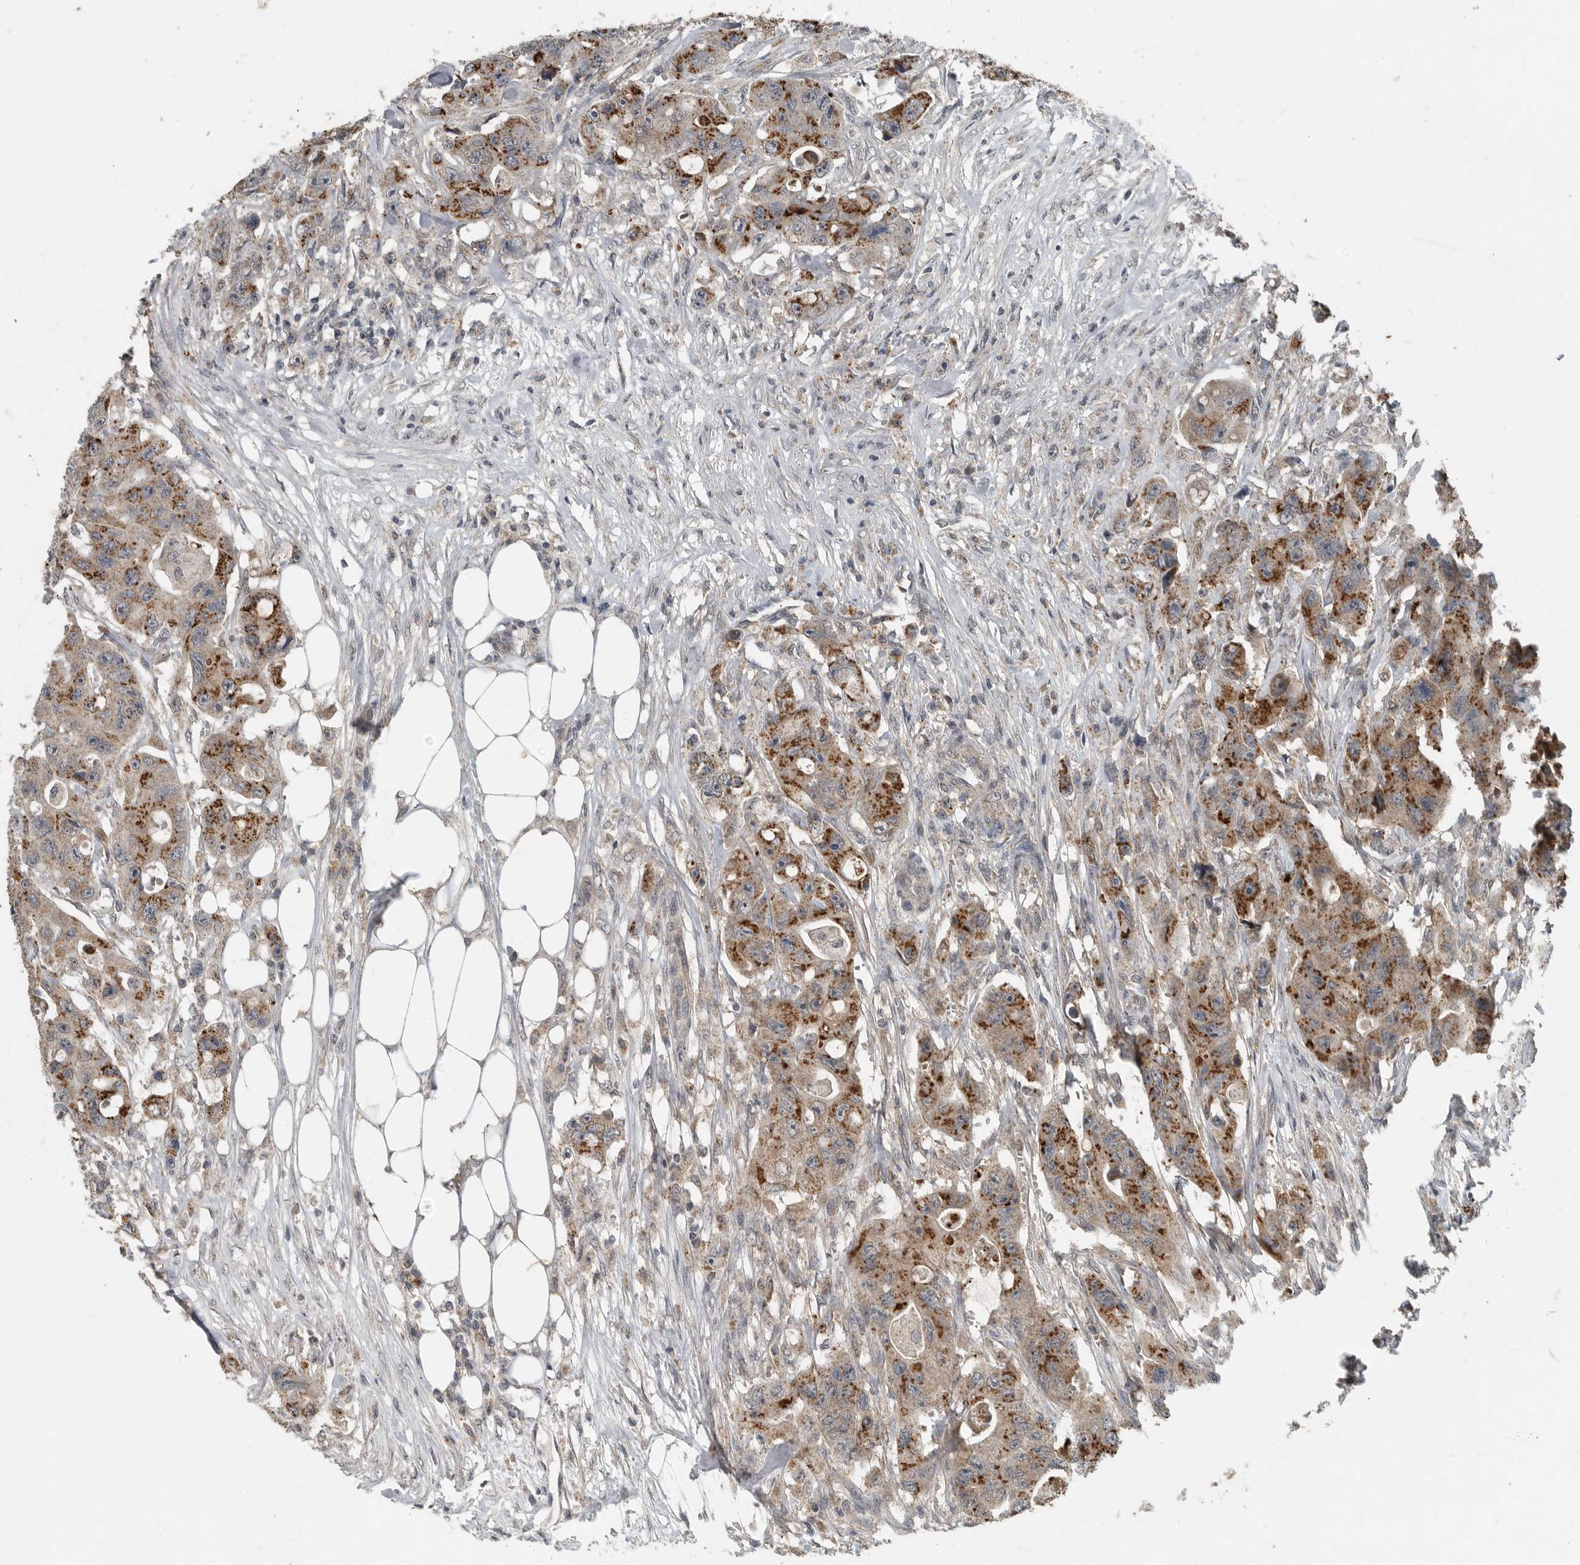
{"staining": {"intensity": "strong", "quantity": "25%-75%", "location": "cytoplasmic/membranous"}, "tissue": "colorectal cancer", "cell_type": "Tumor cells", "image_type": "cancer", "snomed": [{"axis": "morphology", "description": "Adenocarcinoma, NOS"}, {"axis": "topography", "description": "Colon"}], "caption": "Adenocarcinoma (colorectal) stained for a protein demonstrates strong cytoplasmic/membranous positivity in tumor cells.", "gene": "IL6ST", "patient": {"sex": "female", "age": 46}}